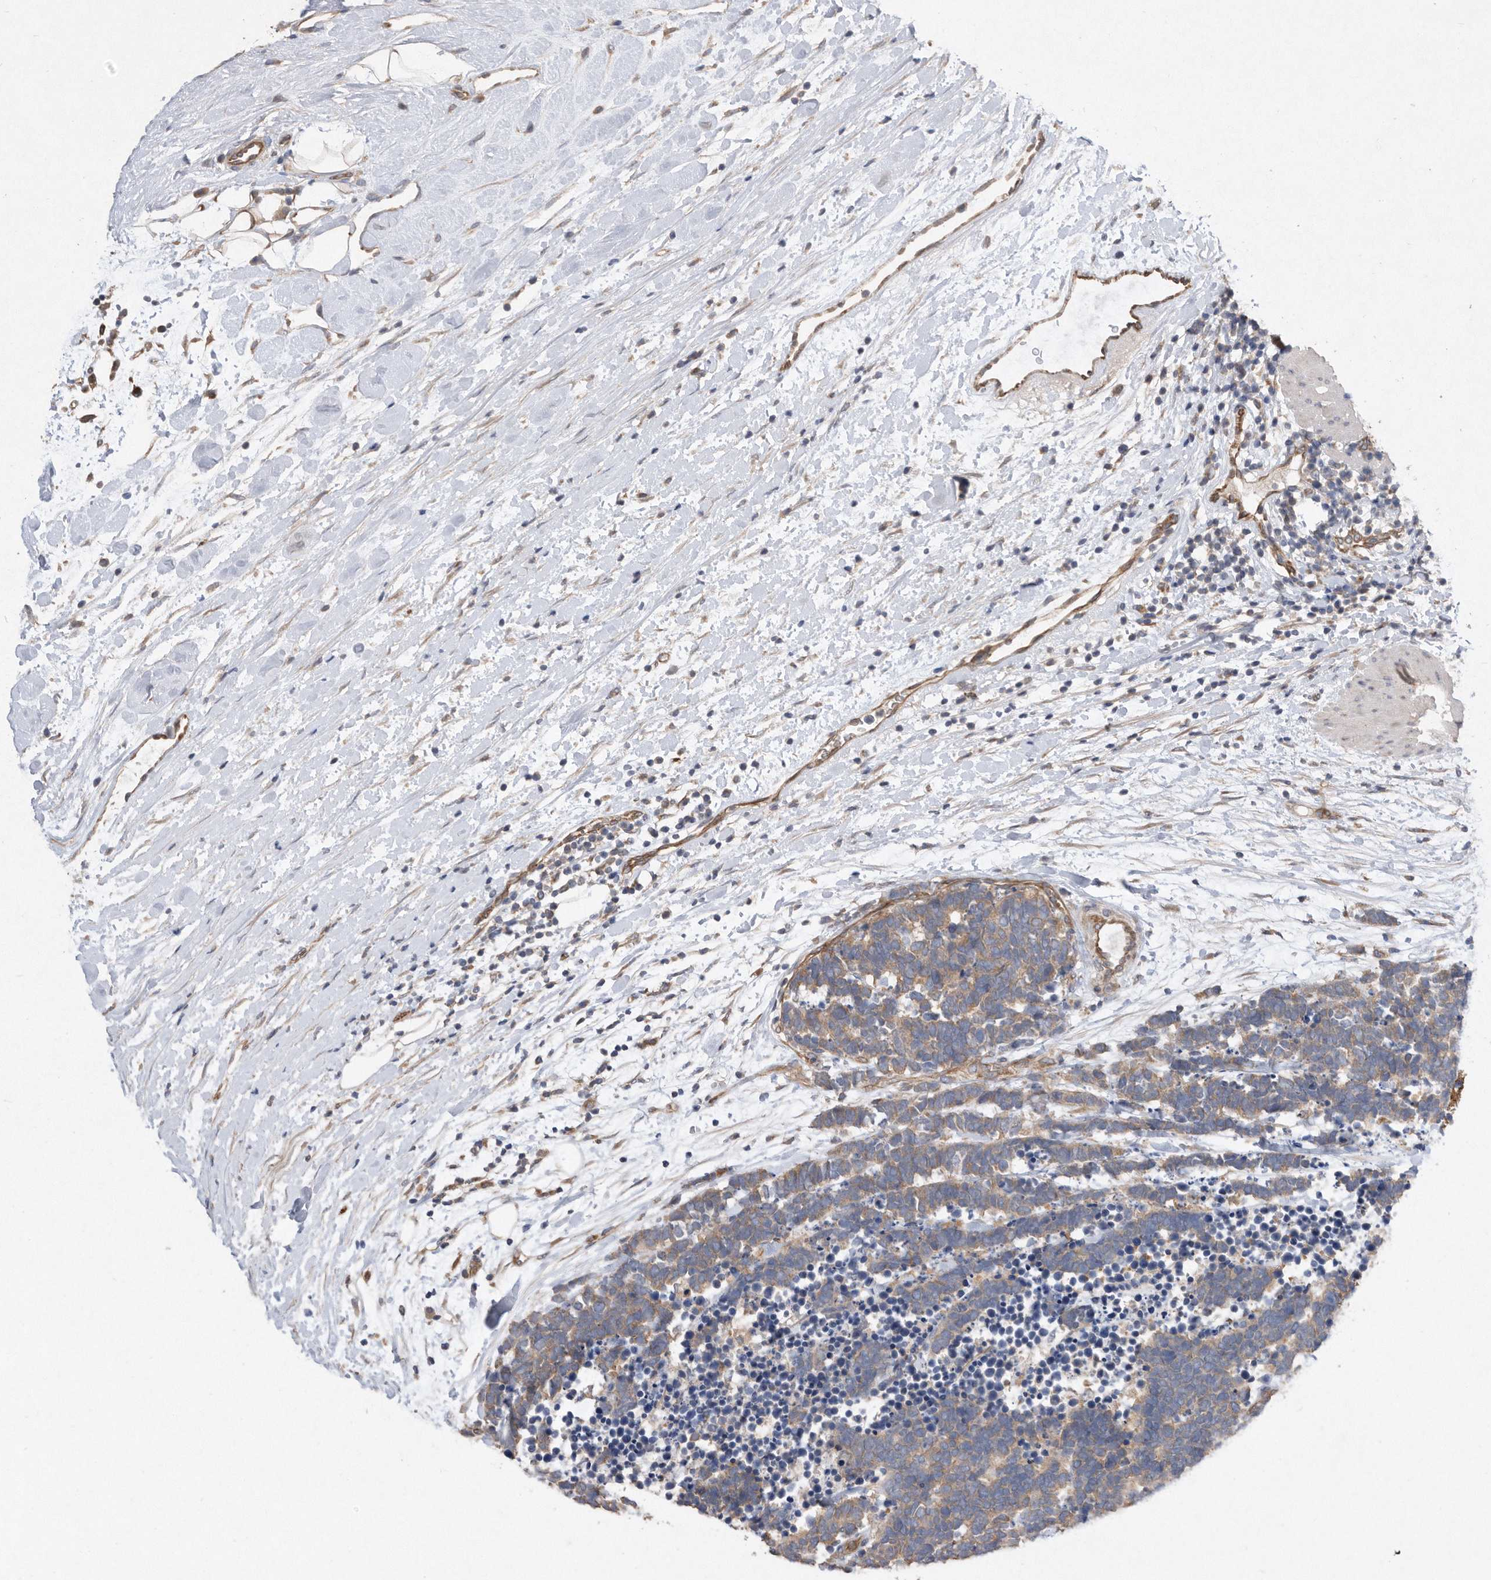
{"staining": {"intensity": "weak", "quantity": "<25%", "location": "cytoplasmic/membranous"}, "tissue": "carcinoid", "cell_type": "Tumor cells", "image_type": "cancer", "snomed": [{"axis": "morphology", "description": "Carcinoma, NOS"}, {"axis": "morphology", "description": "Carcinoid, malignant, NOS"}, {"axis": "topography", "description": "Urinary bladder"}], "caption": "IHC micrograph of neoplastic tissue: carcinoma stained with DAB (3,3'-diaminobenzidine) reveals no significant protein expression in tumor cells.", "gene": "PON2", "patient": {"sex": "male", "age": 57}}